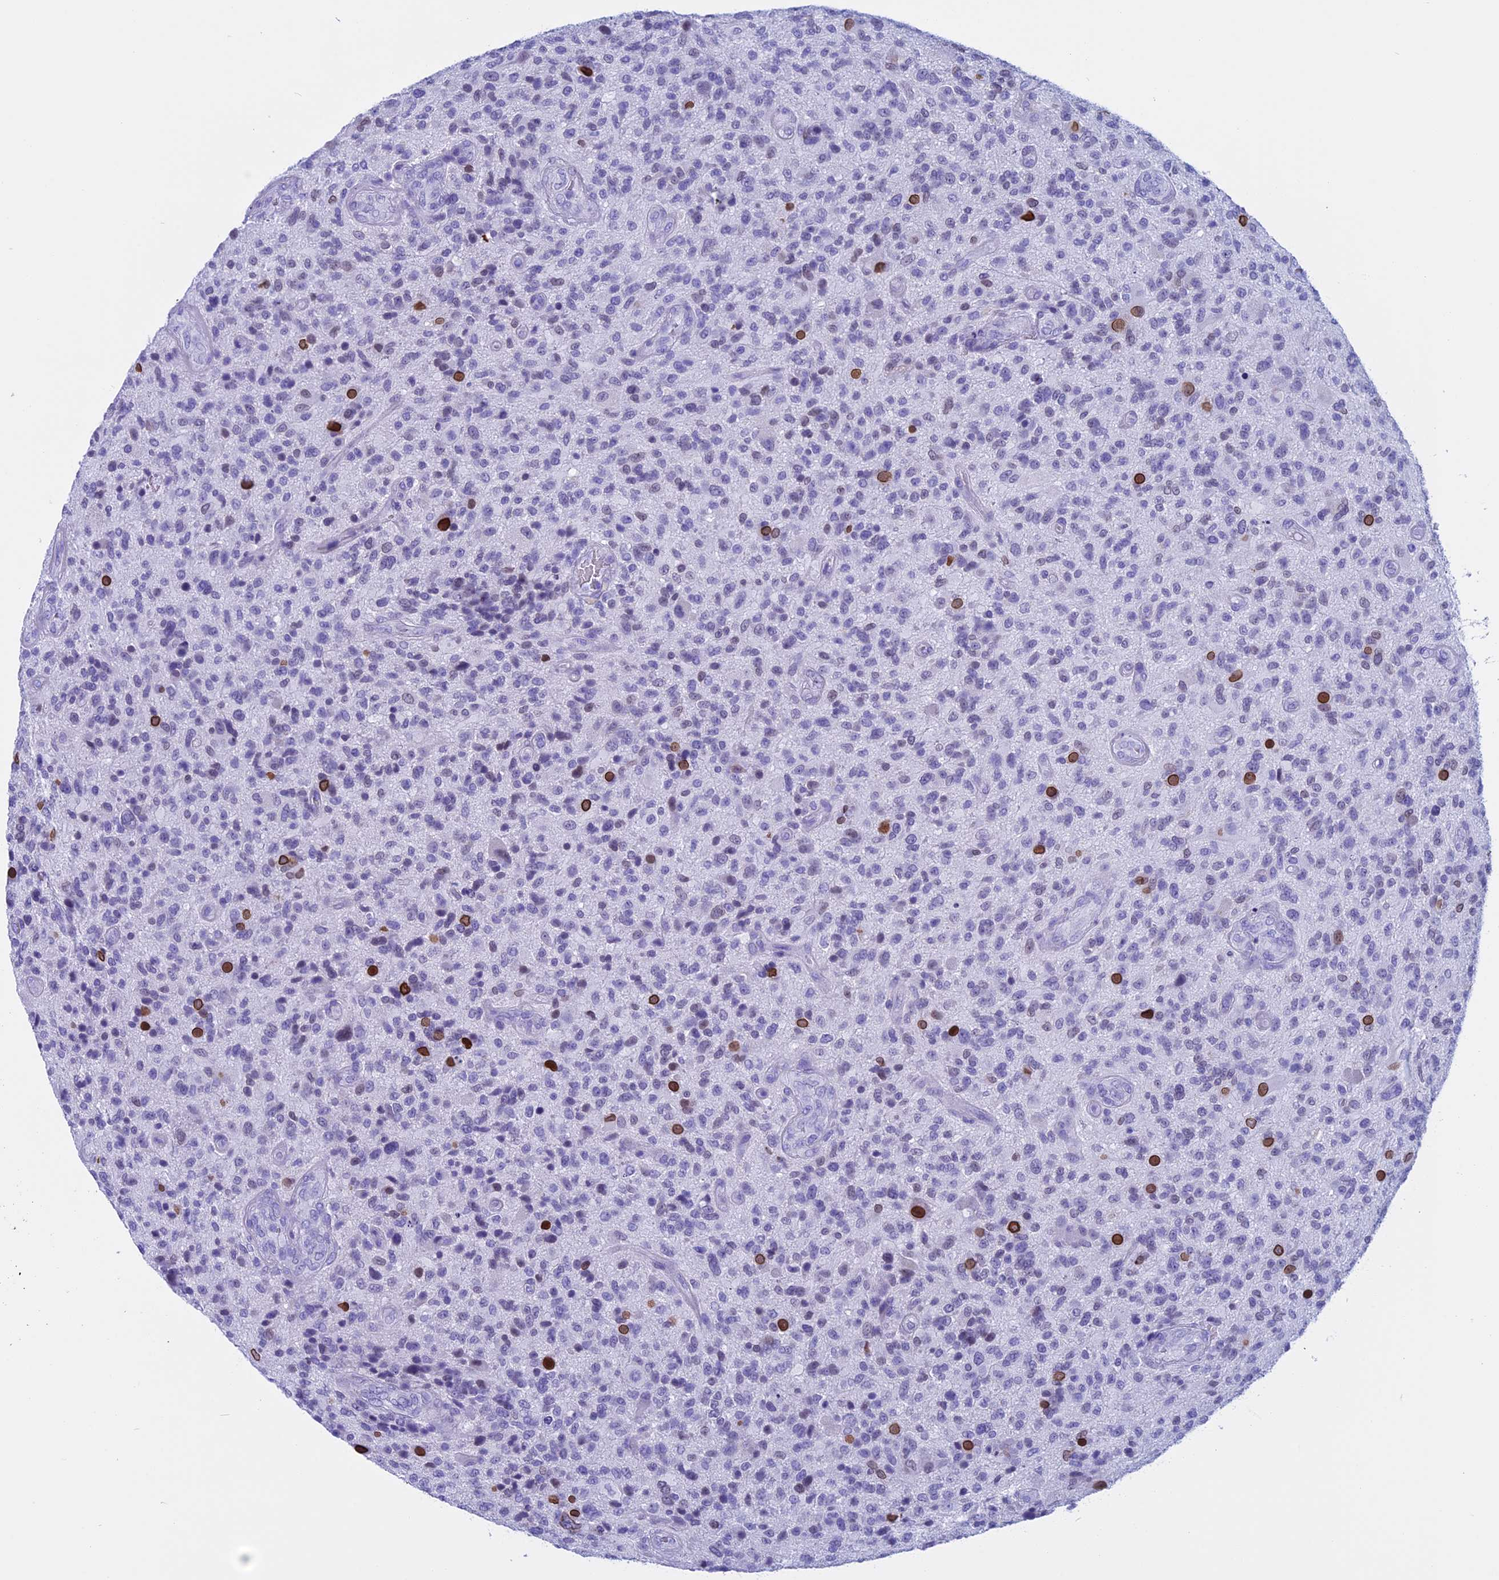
{"staining": {"intensity": "strong", "quantity": "<25%", "location": "cytoplasmic/membranous,nuclear"}, "tissue": "glioma", "cell_type": "Tumor cells", "image_type": "cancer", "snomed": [{"axis": "morphology", "description": "Glioma, malignant, High grade"}, {"axis": "topography", "description": "Brain"}], "caption": "High-power microscopy captured an IHC photomicrograph of glioma, revealing strong cytoplasmic/membranous and nuclear staining in approximately <25% of tumor cells.", "gene": "FAM169A", "patient": {"sex": "male", "age": 47}}